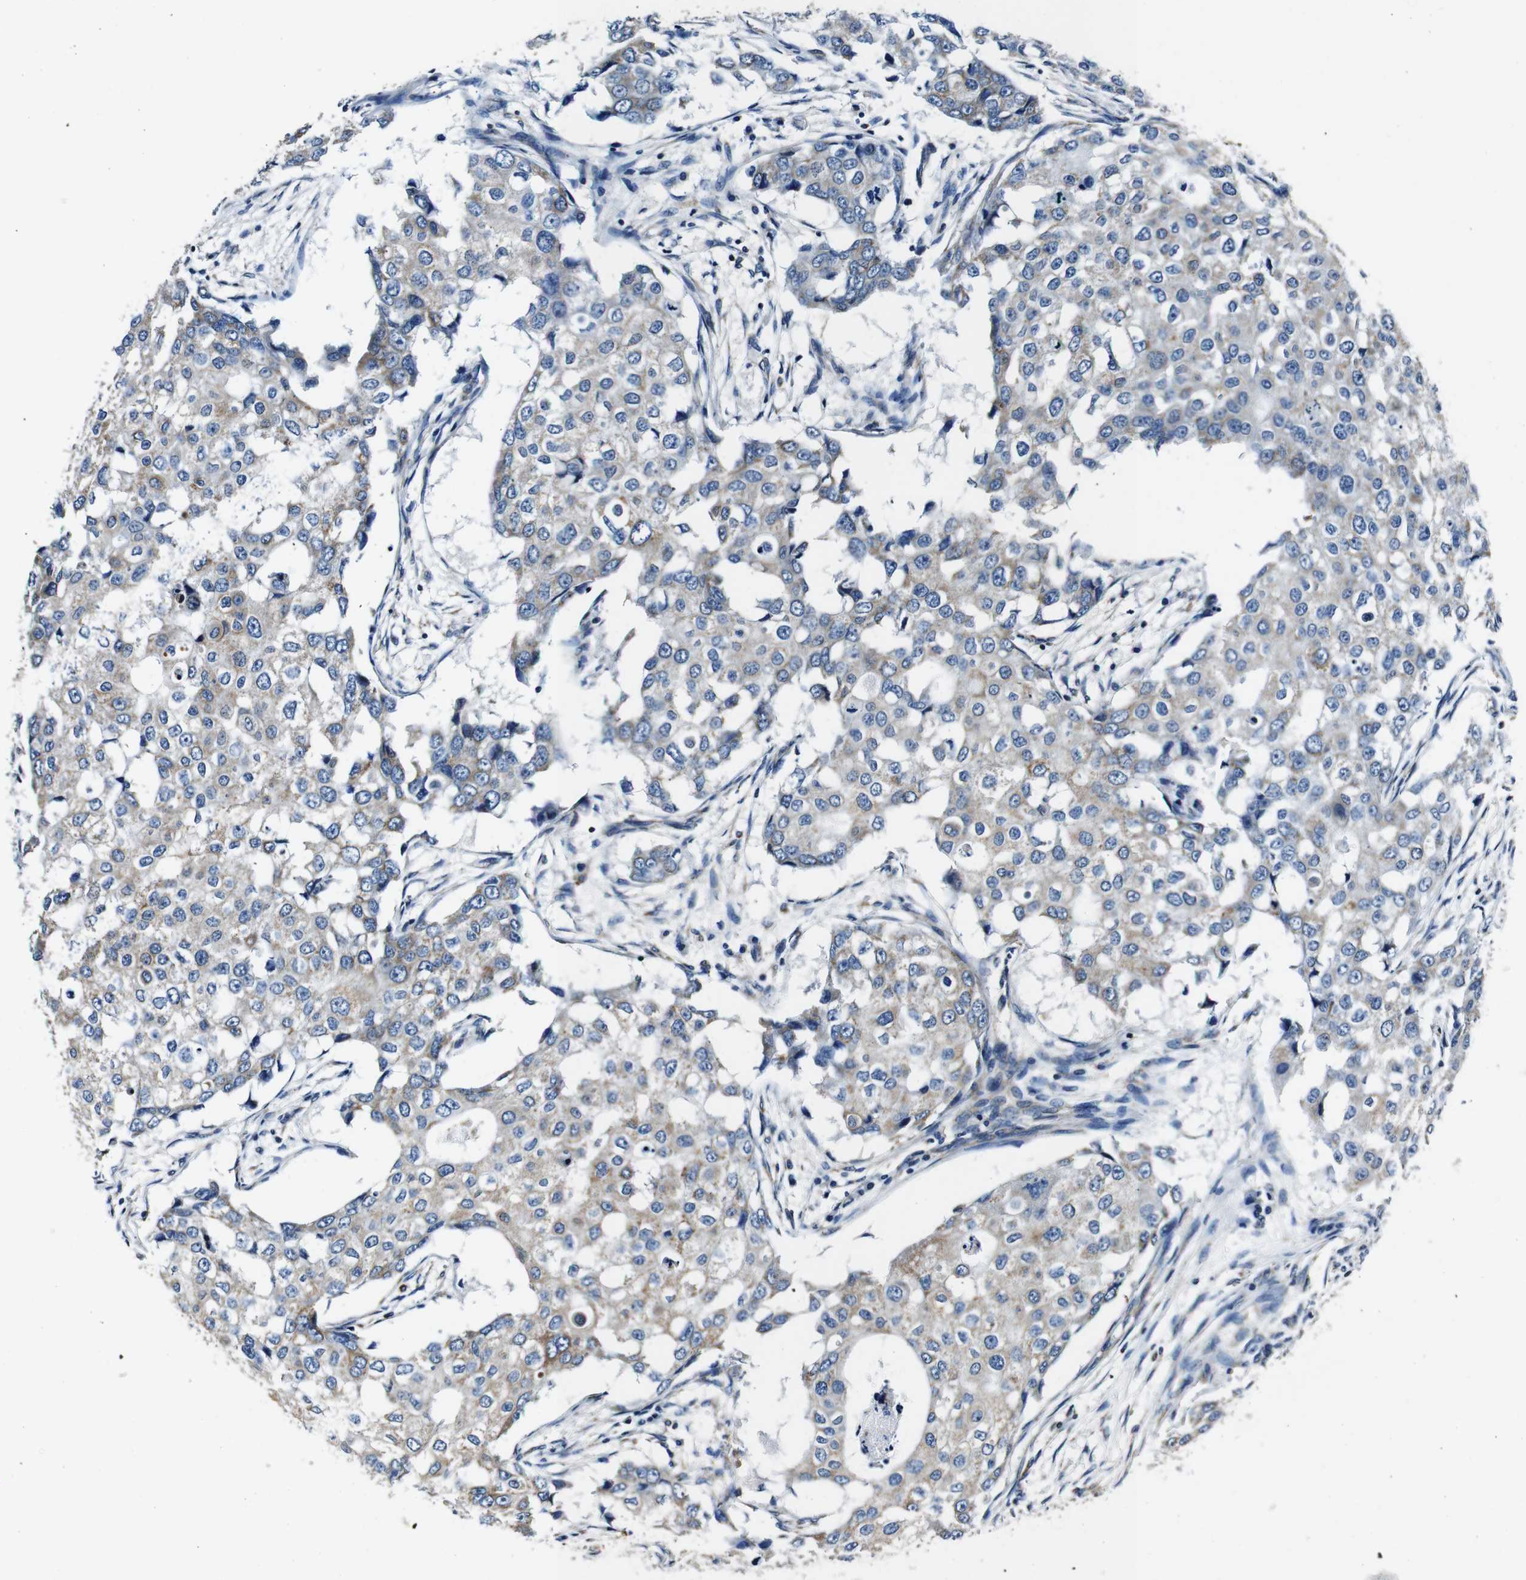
{"staining": {"intensity": "moderate", "quantity": "25%-75%", "location": "cytoplasmic/membranous"}, "tissue": "breast cancer", "cell_type": "Tumor cells", "image_type": "cancer", "snomed": [{"axis": "morphology", "description": "Duct carcinoma"}, {"axis": "topography", "description": "Breast"}], "caption": "Protein analysis of breast intraductal carcinoma tissue exhibits moderate cytoplasmic/membranous staining in about 25%-75% of tumor cells.", "gene": "HK1", "patient": {"sex": "female", "age": 27}}